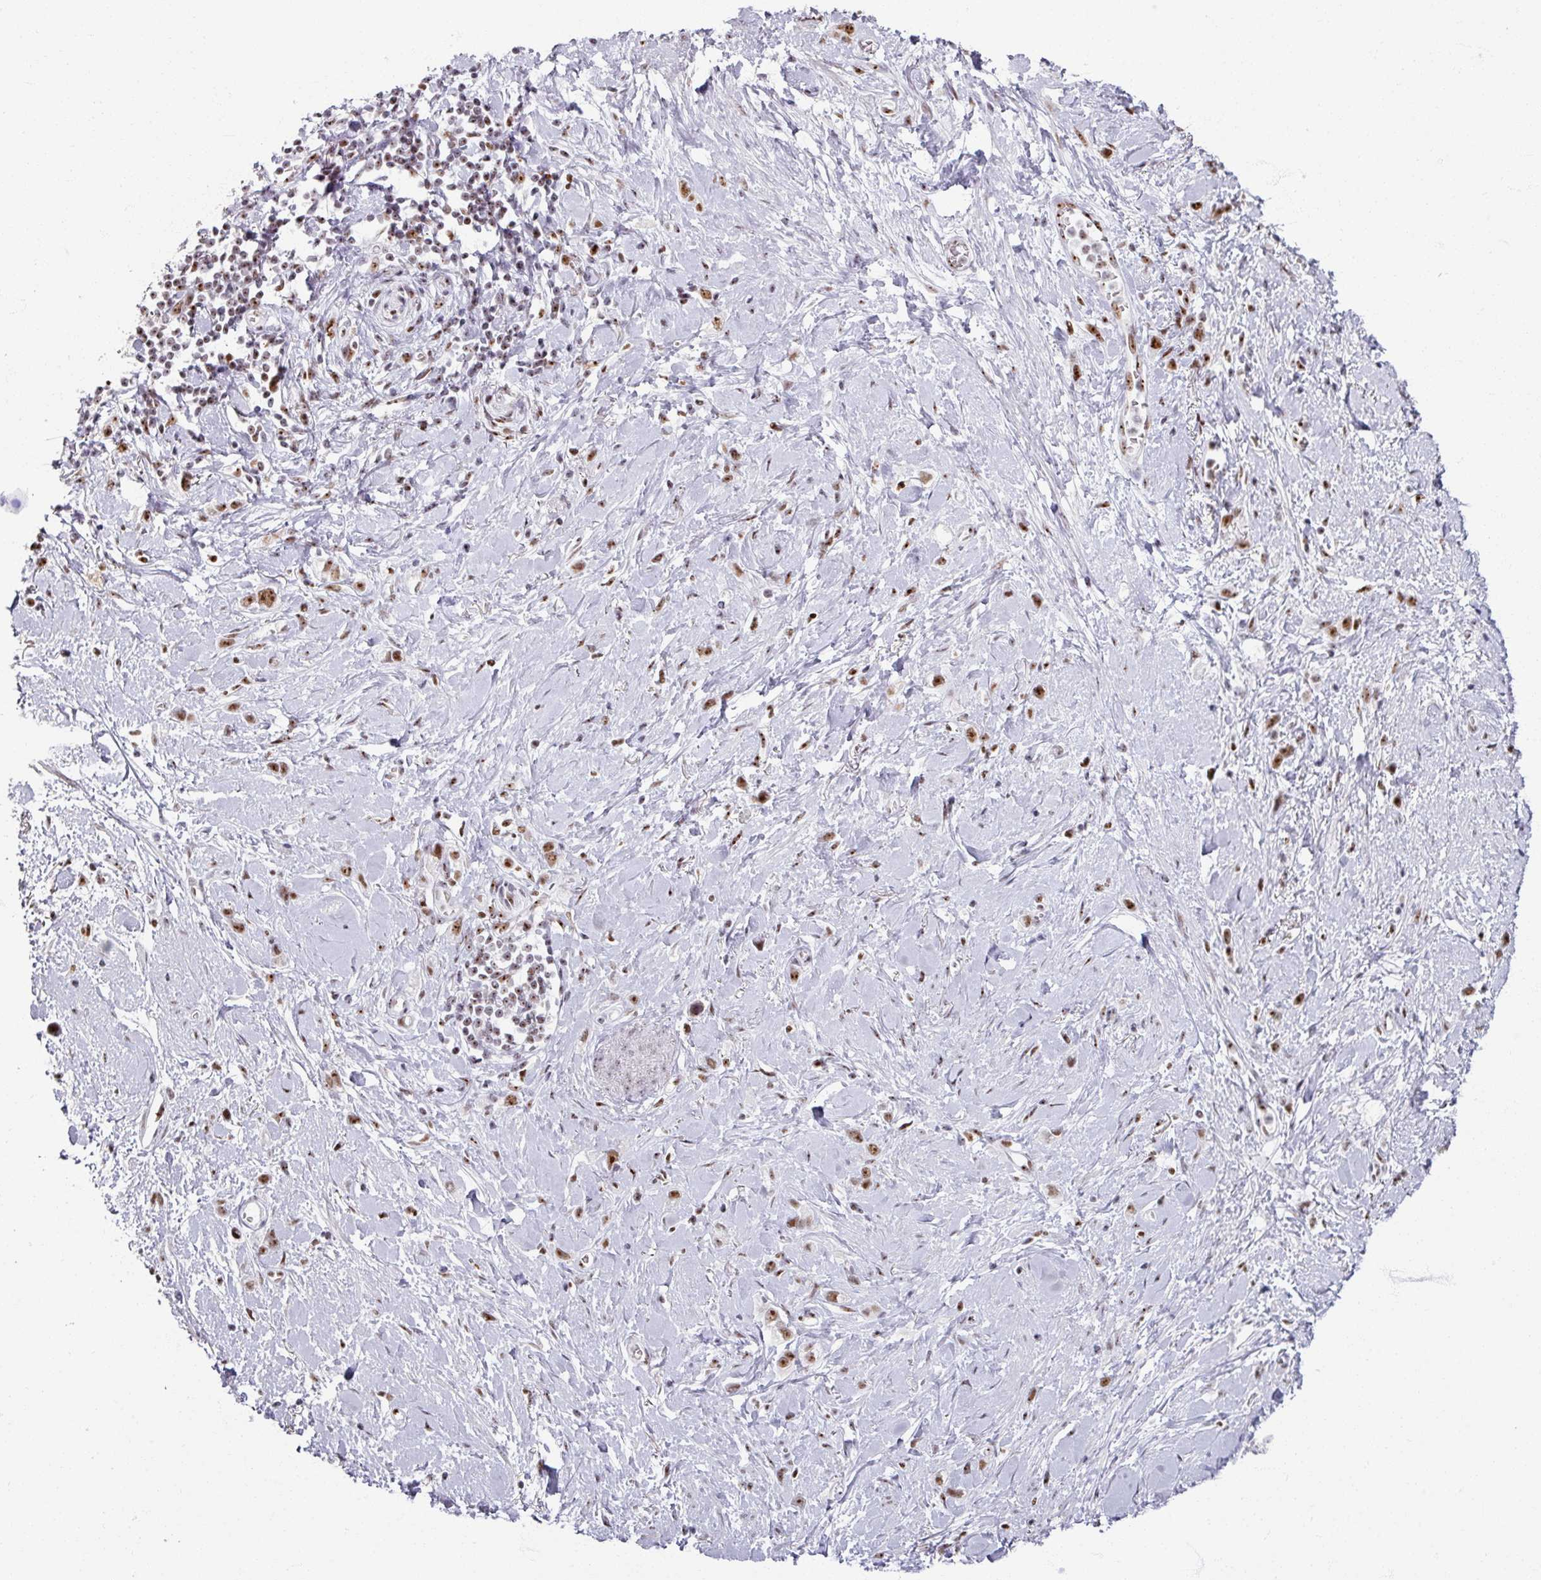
{"staining": {"intensity": "strong", "quantity": ">75%", "location": "nuclear"}, "tissue": "stomach cancer", "cell_type": "Tumor cells", "image_type": "cancer", "snomed": [{"axis": "morphology", "description": "Adenocarcinoma, NOS"}, {"axis": "topography", "description": "Stomach"}], "caption": "A high amount of strong nuclear positivity is appreciated in about >75% of tumor cells in adenocarcinoma (stomach) tissue. The protein is stained brown, and the nuclei are stained in blue (DAB (3,3'-diaminobenzidine) IHC with brightfield microscopy, high magnification).", "gene": "ADAR", "patient": {"sex": "female", "age": 65}}